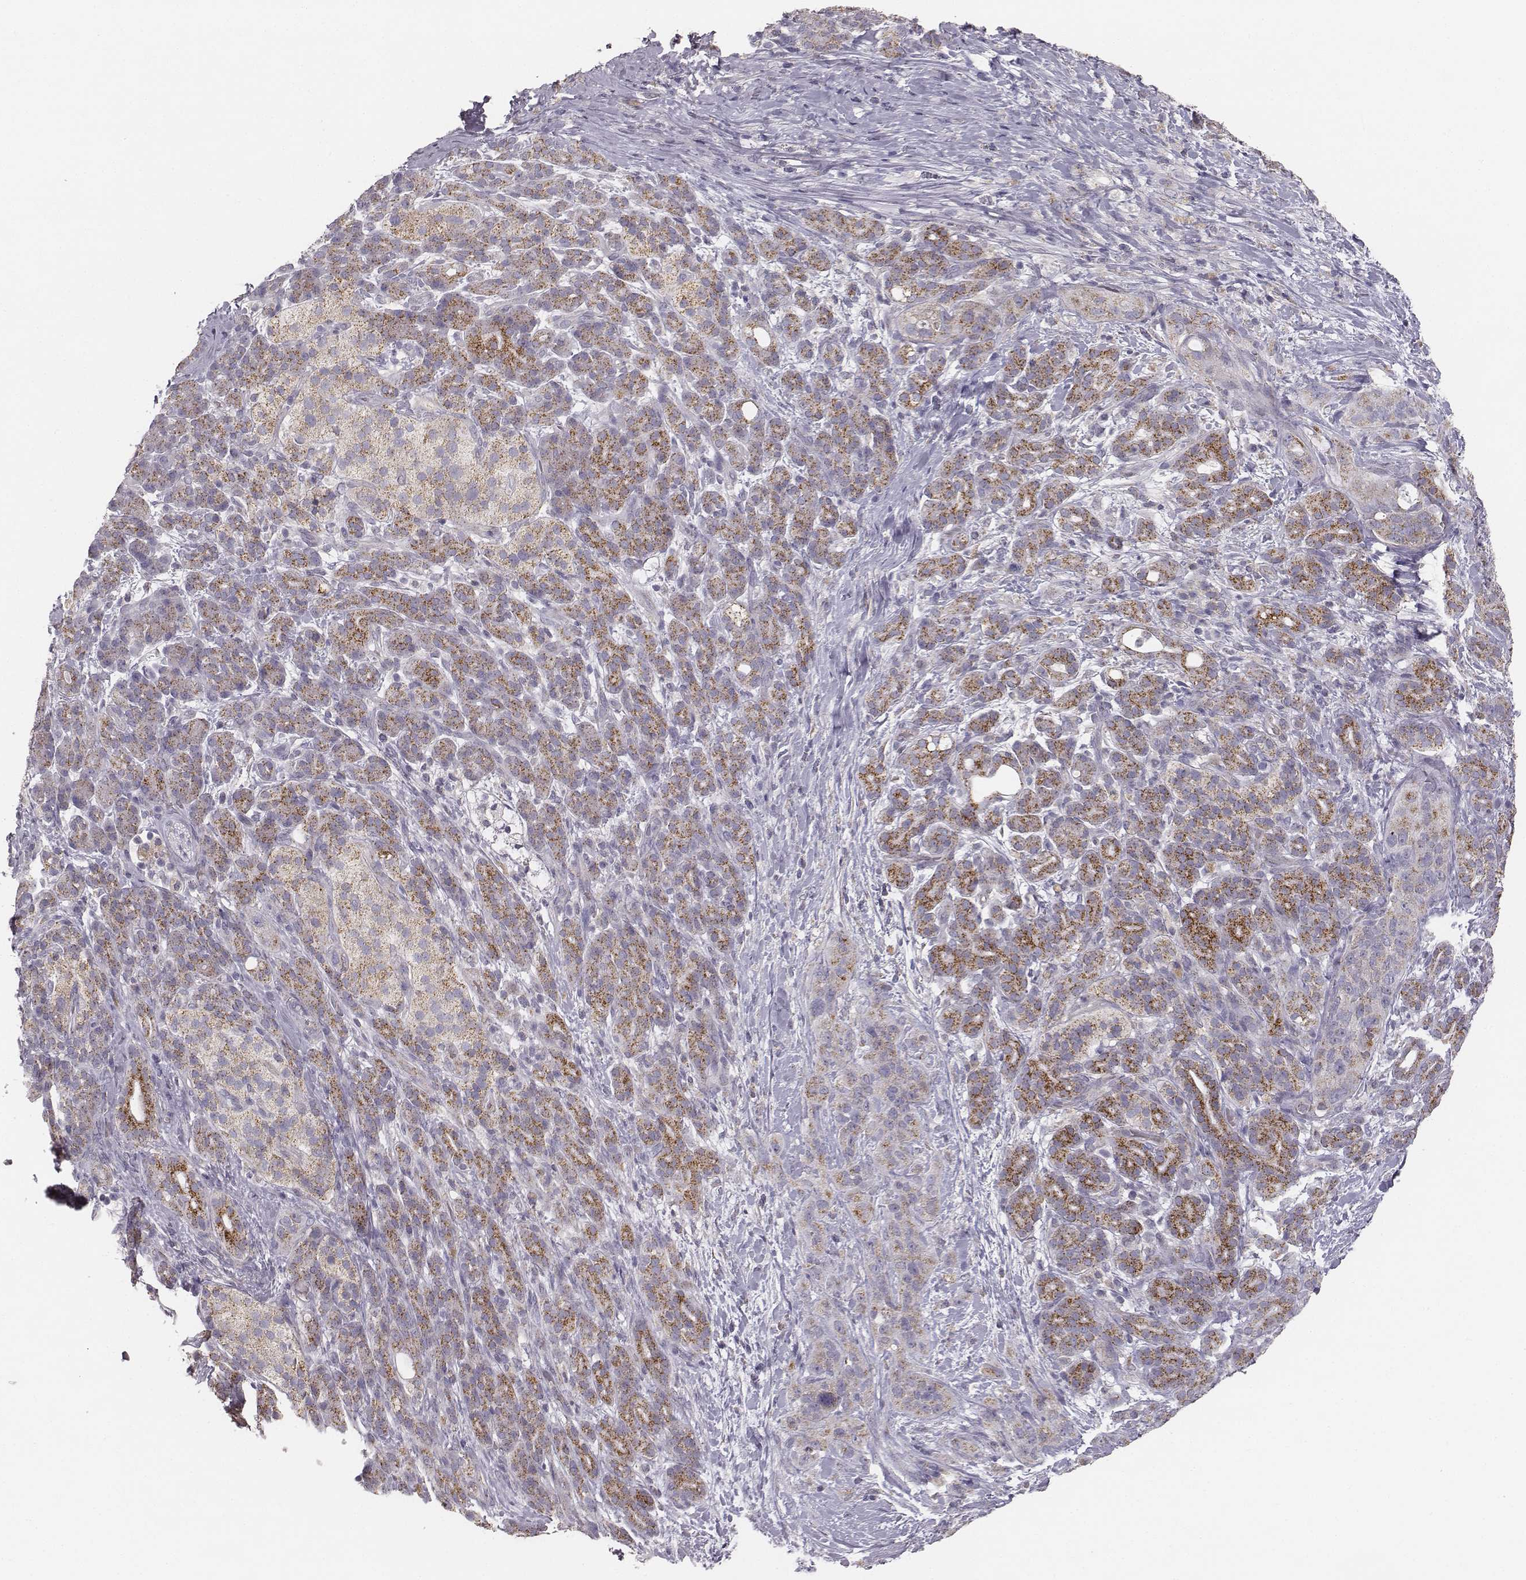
{"staining": {"intensity": "moderate", "quantity": ">75%", "location": "cytoplasmic/membranous"}, "tissue": "pancreatic cancer", "cell_type": "Tumor cells", "image_type": "cancer", "snomed": [{"axis": "morphology", "description": "Adenocarcinoma, NOS"}, {"axis": "topography", "description": "Pancreas"}], "caption": "High-power microscopy captured an IHC image of pancreatic cancer (adenocarcinoma), revealing moderate cytoplasmic/membranous expression in about >75% of tumor cells. (brown staining indicates protein expression, while blue staining denotes nuclei).", "gene": "ABCD3", "patient": {"sex": "male", "age": 44}}